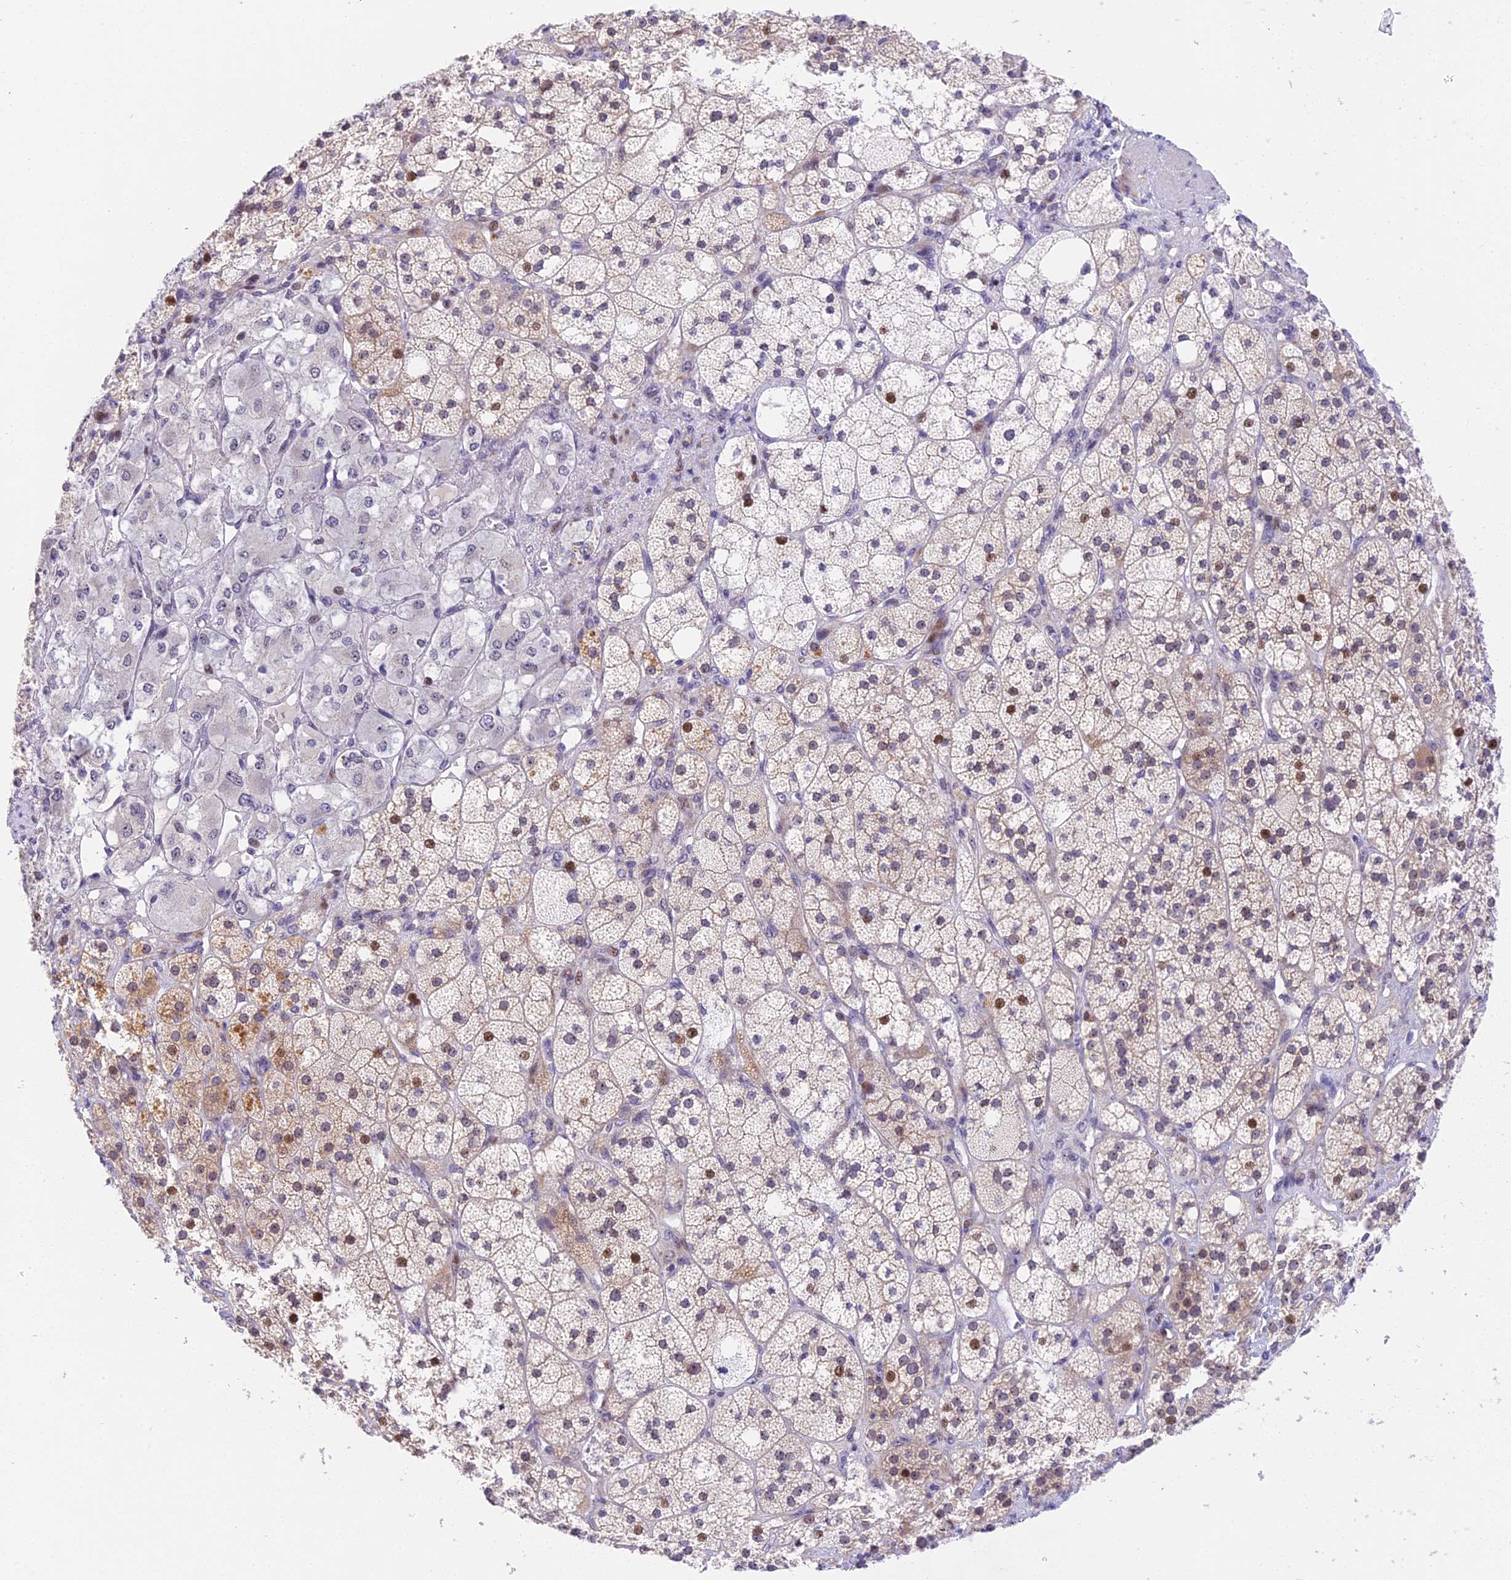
{"staining": {"intensity": "strong", "quantity": "<25%", "location": "cytoplasmic/membranous,nuclear"}, "tissue": "adrenal gland", "cell_type": "Glandular cells", "image_type": "normal", "snomed": [{"axis": "morphology", "description": "Normal tissue, NOS"}, {"axis": "topography", "description": "Adrenal gland"}], "caption": "Immunohistochemistry (IHC) of normal adrenal gland demonstrates medium levels of strong cytoplasmic/membranous,nuclear positivity in about <25% of glandular cells. (DAB IHC with brightfield microscopy, high magnification).", "gene": "MIDN", "patient": {"sex": "male", "age": 61}}